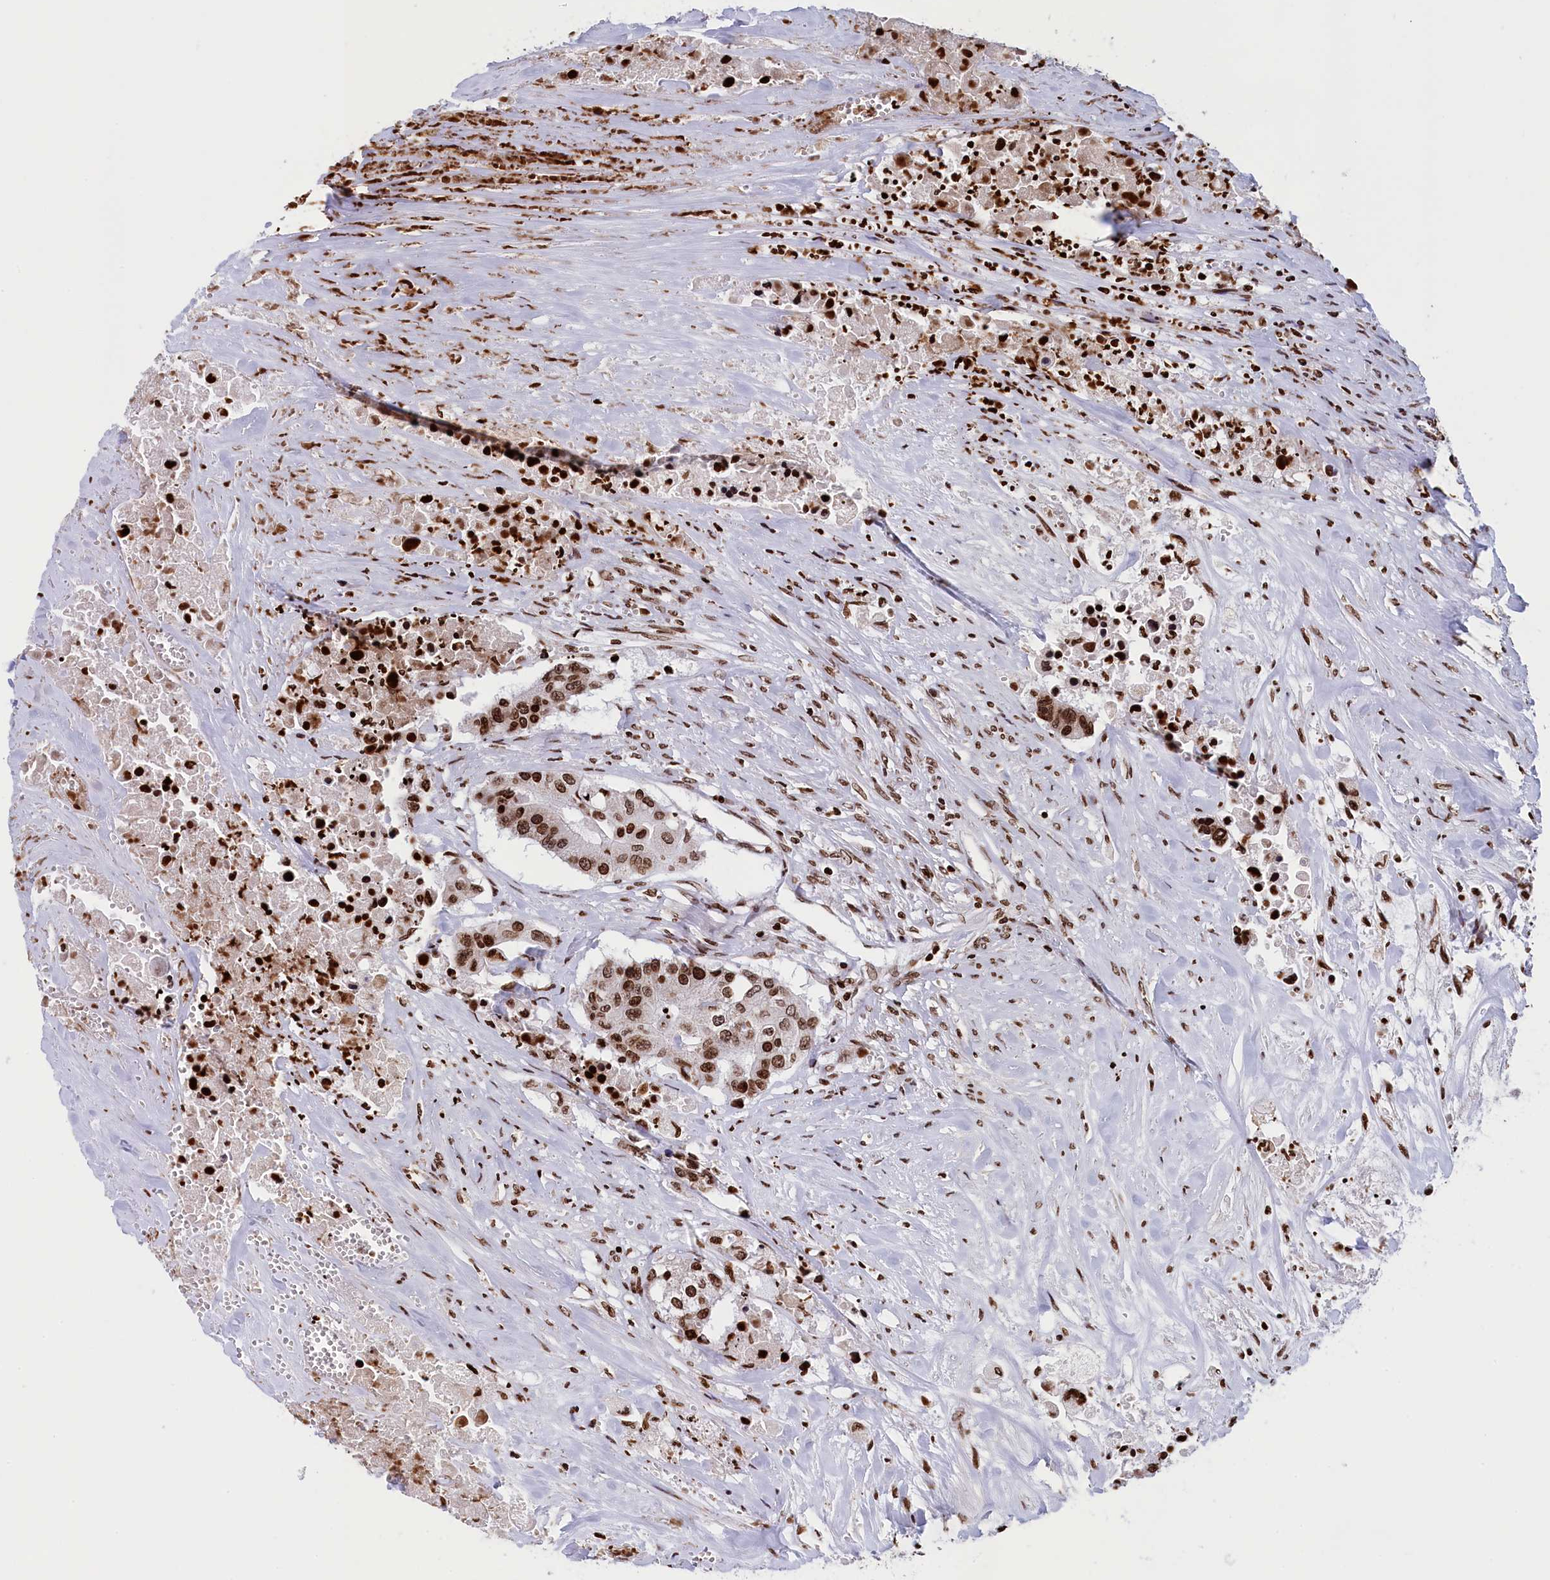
{"staining": {"intensity": "moderate", "quantity": ">75%", "location": "nuclear"}, "tissue": "colorectal cancer", "cell_type": "Tumor cells", "image_type": "cancer", "snomed": [{"axis": "morphology", "description": "Adenocarcinoma, NOS"}, {"axis": "topography", "description": "Colon"}], "caption": "Colorectal adenocarcinoma stained with a brown dye exhibits moderate nuclear positive positivity in approximately >75% of tumor cells.", "gene": "TIMM29", "patient": {"sex": "male", "age": 77}}